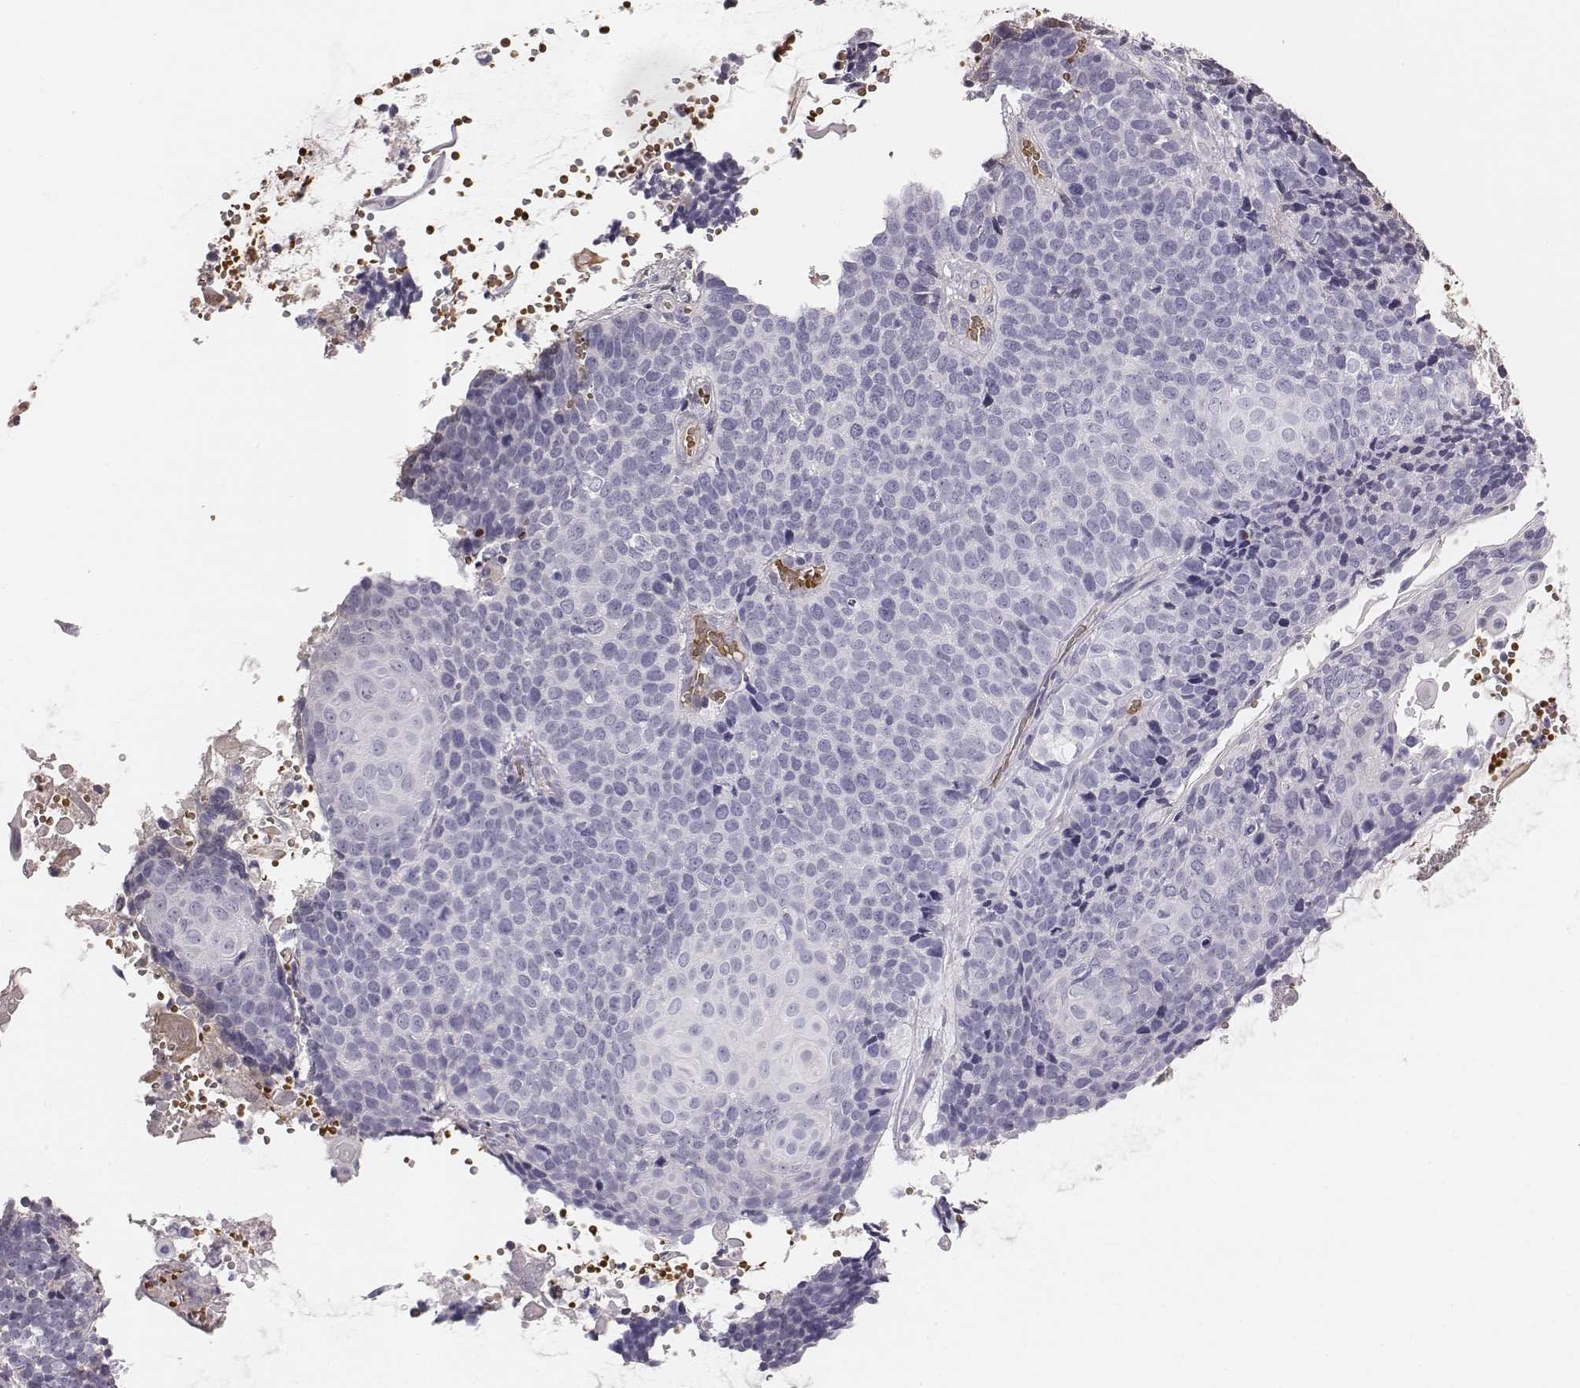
{"staining": {"intensity": "negative", "quantity": "none", "location": "none"}, "tissue": "cervical cancer", "cell_type": "Tumor cells", "image_type": "cancer", "snomed": [{"axis": "morphology", "description": "Squamous cell carcinoma, NOS"}, {"axis": "topography", "description": "Cervix"}], "caption": "Photomicrograph shows no significant protein expression in tumor cells of cervical cancer. (DAB (3,3'-diaminobenzidine) immunohistochemistry (IHC), high magnification).", "gene": "HBZ", "patient": {"sex": "female", "age": 39}}